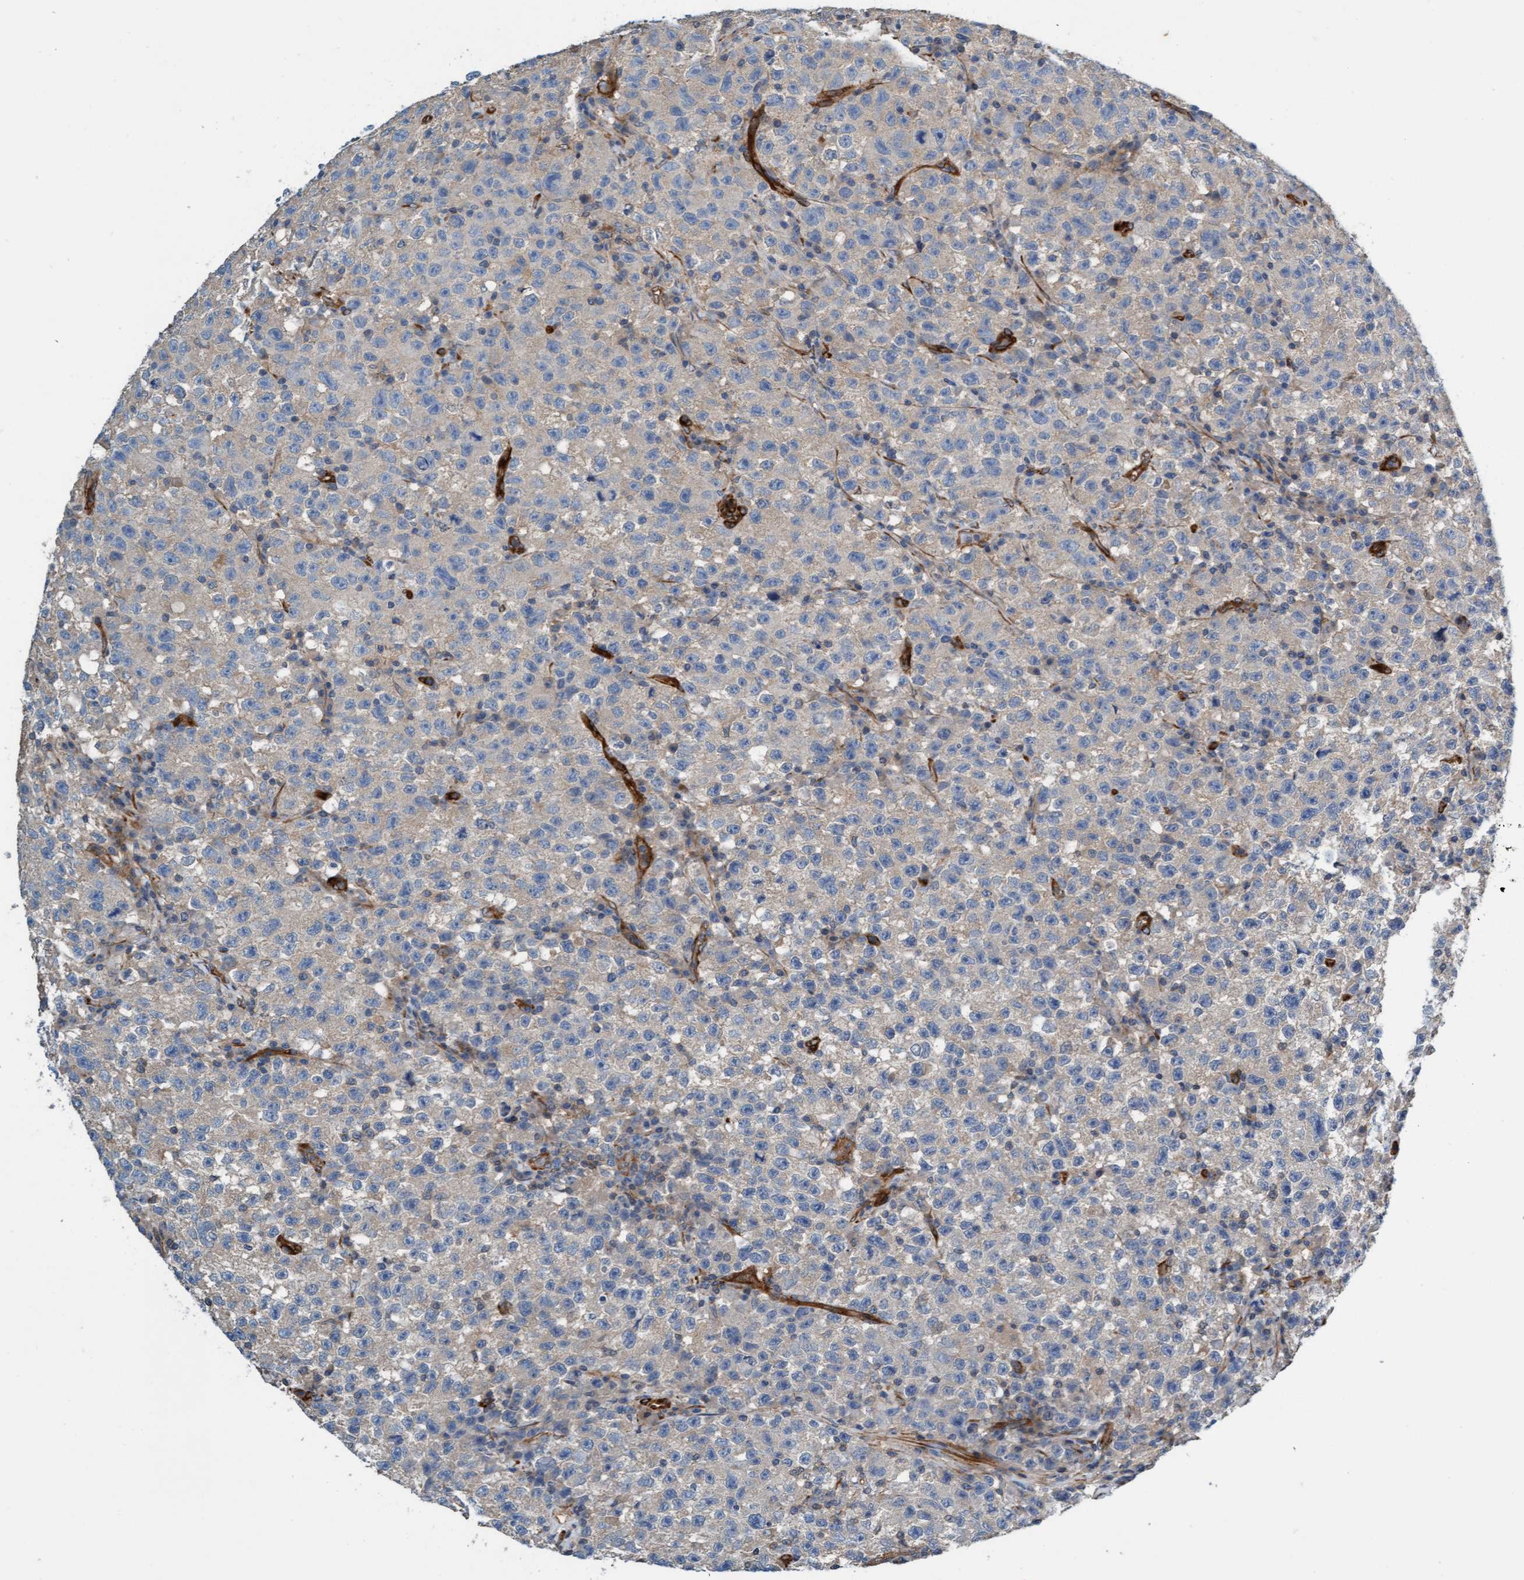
{"staining": {"intensity": "negative", "quantity": "none", "location": "none"}, "tissue": "testis cancer", "cell_type": "Tumor cells", "image_type": "cancer", "snomed": [{"axis": "morphology", "description": "Seminoma, NOS"}, {"axis": "topography", "description": "Testis"}], "caption": "Testis cancer (seminoma) was stained to show a protein in brown. There is no significant positivity in tumor cells.", "gene": "FMNL3", "patient": {"sex": "male", "age": 22}}